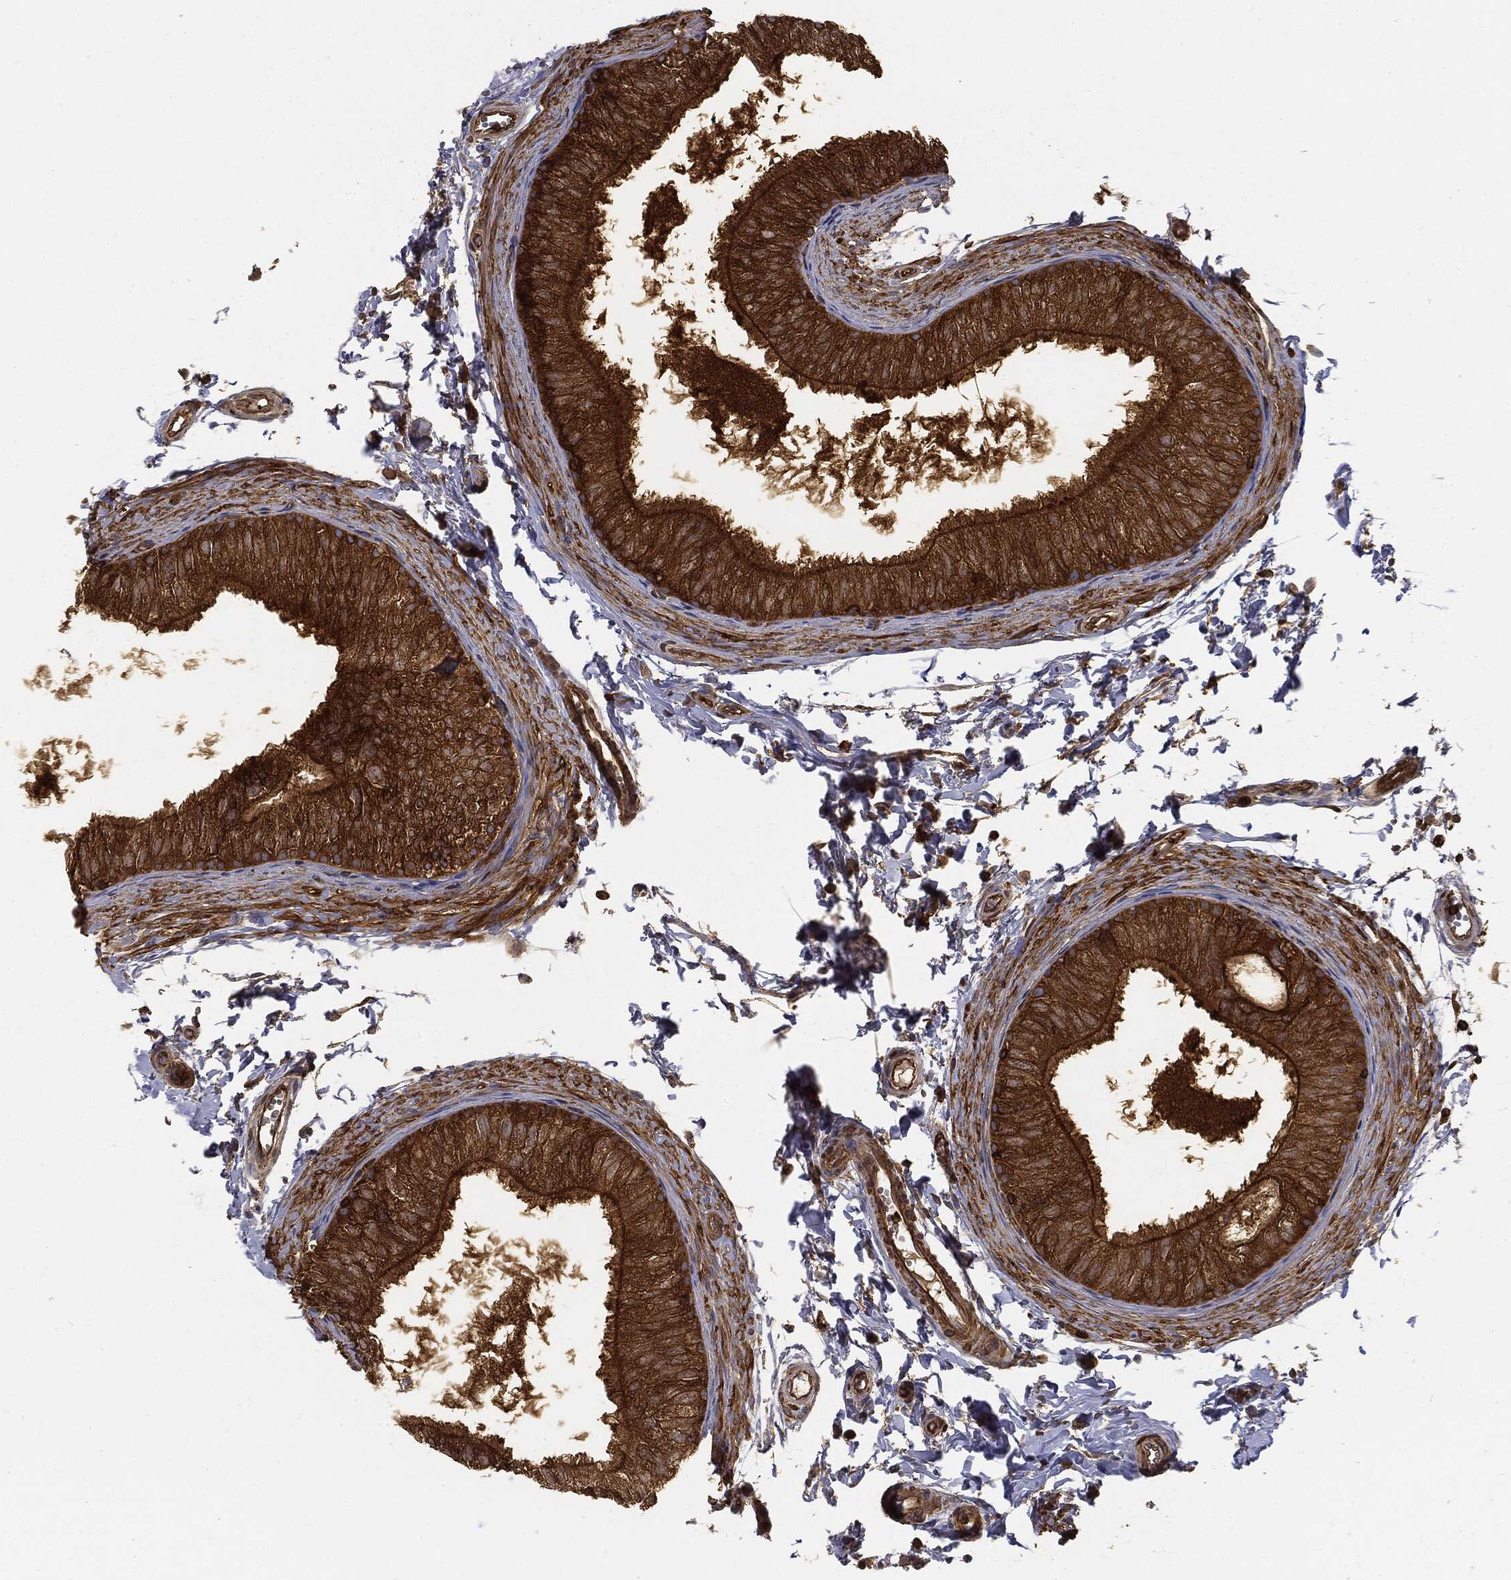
{"staining": {"intensity": "strong", "quantity": ">75%", "location": "cytoplasmic/membranous"}, "tissue": "epididymis", "cell_type": "Glandular cells", "image_type": "normal", "snomed": [{"axis": "morphology", "description": "Normal tissue, NOS"}, {"axis": "topography", "description": "Epididymis"}], "caption": "Epididymis stained with DAB IHC reveals high levels of strong cytoplasmic/membranous staining in approximately >75% of glandular cells.", "gene": "WDR1", "patient": {"sex": "male", "age": 22}}